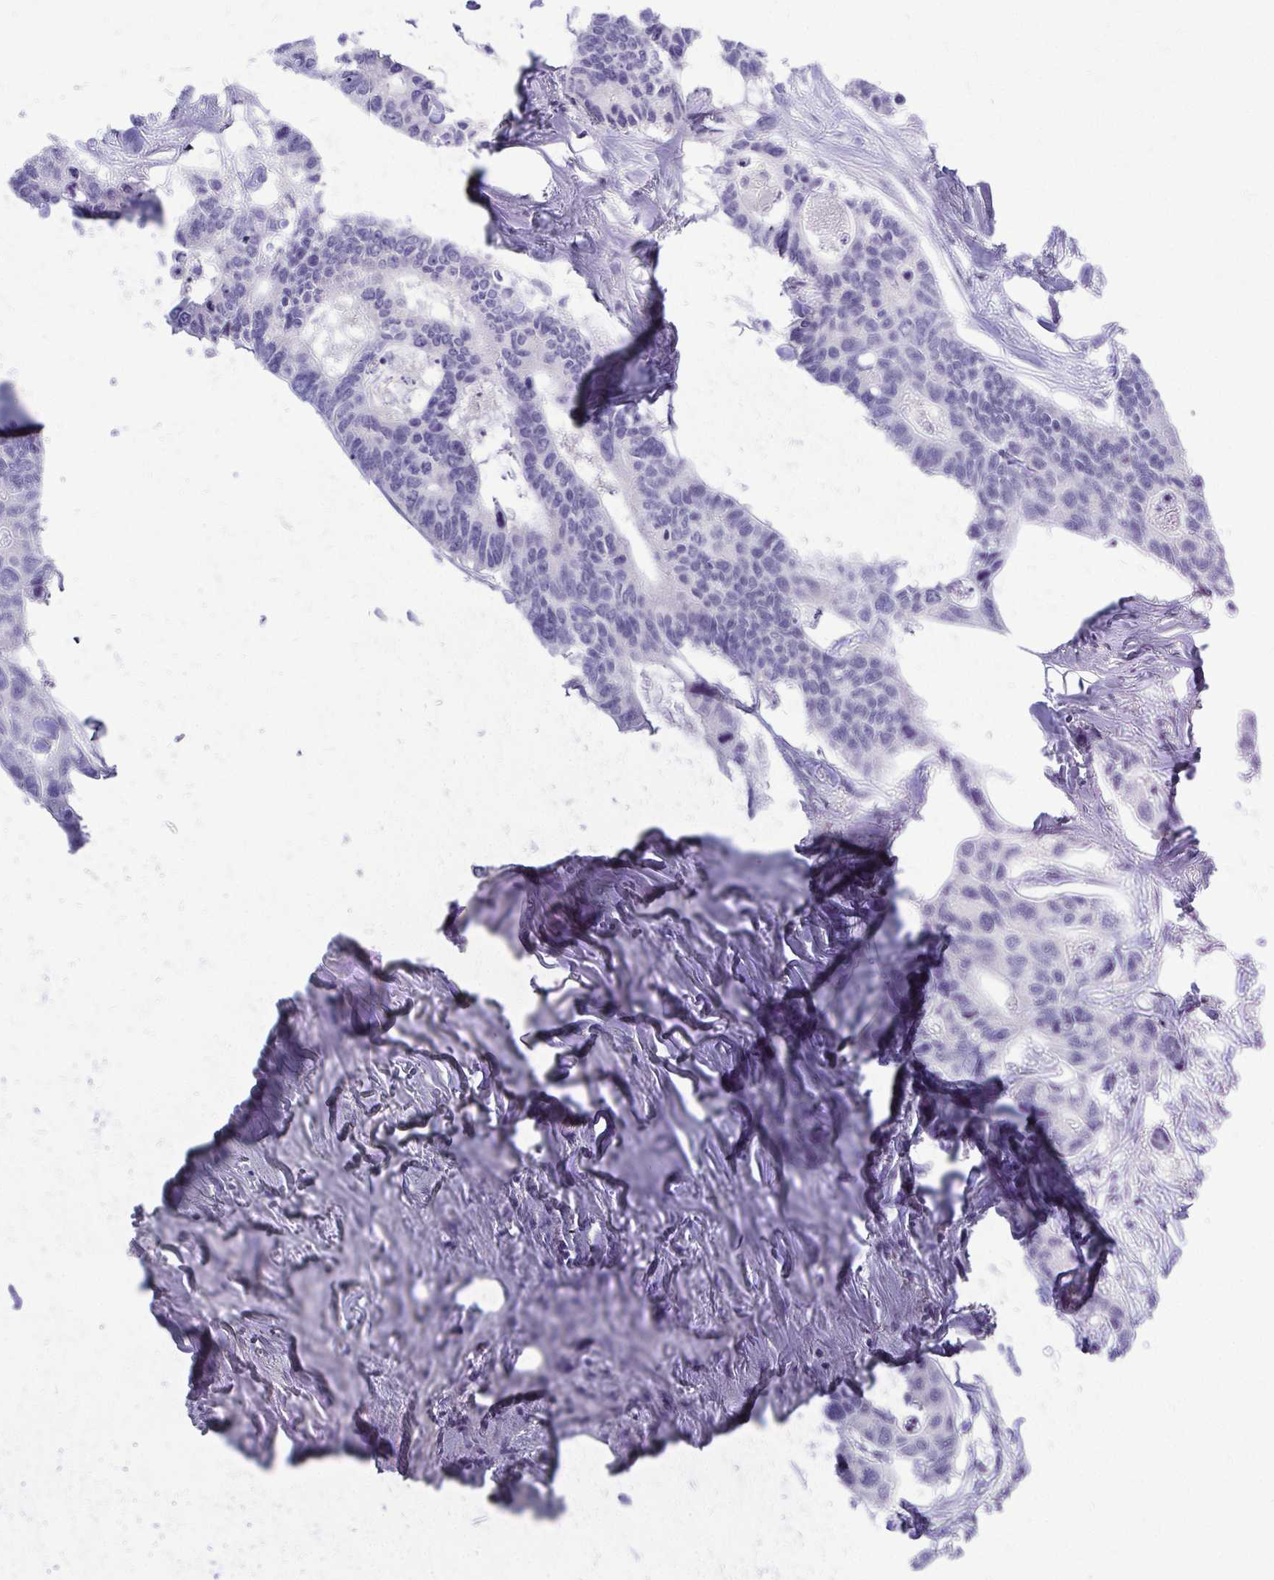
{"staining": {"intensity": "negative", "quantity": "none", "location": "none"}, "tissue": "colorectal cancer", "cell_type": "Tumor cells", "image_type": "cancer", "snomed": [{"axis": "morphology", "description": "Adenocarcinoma, NOS"}, {"axis": "topography", "description": "Rectum"}], "caption": "Tumor cells are negative for protein expression in human colorectal adenocarcinoma.", "gene": "ZSWIM9", "patient": {"sex": "male", "age": 57}}